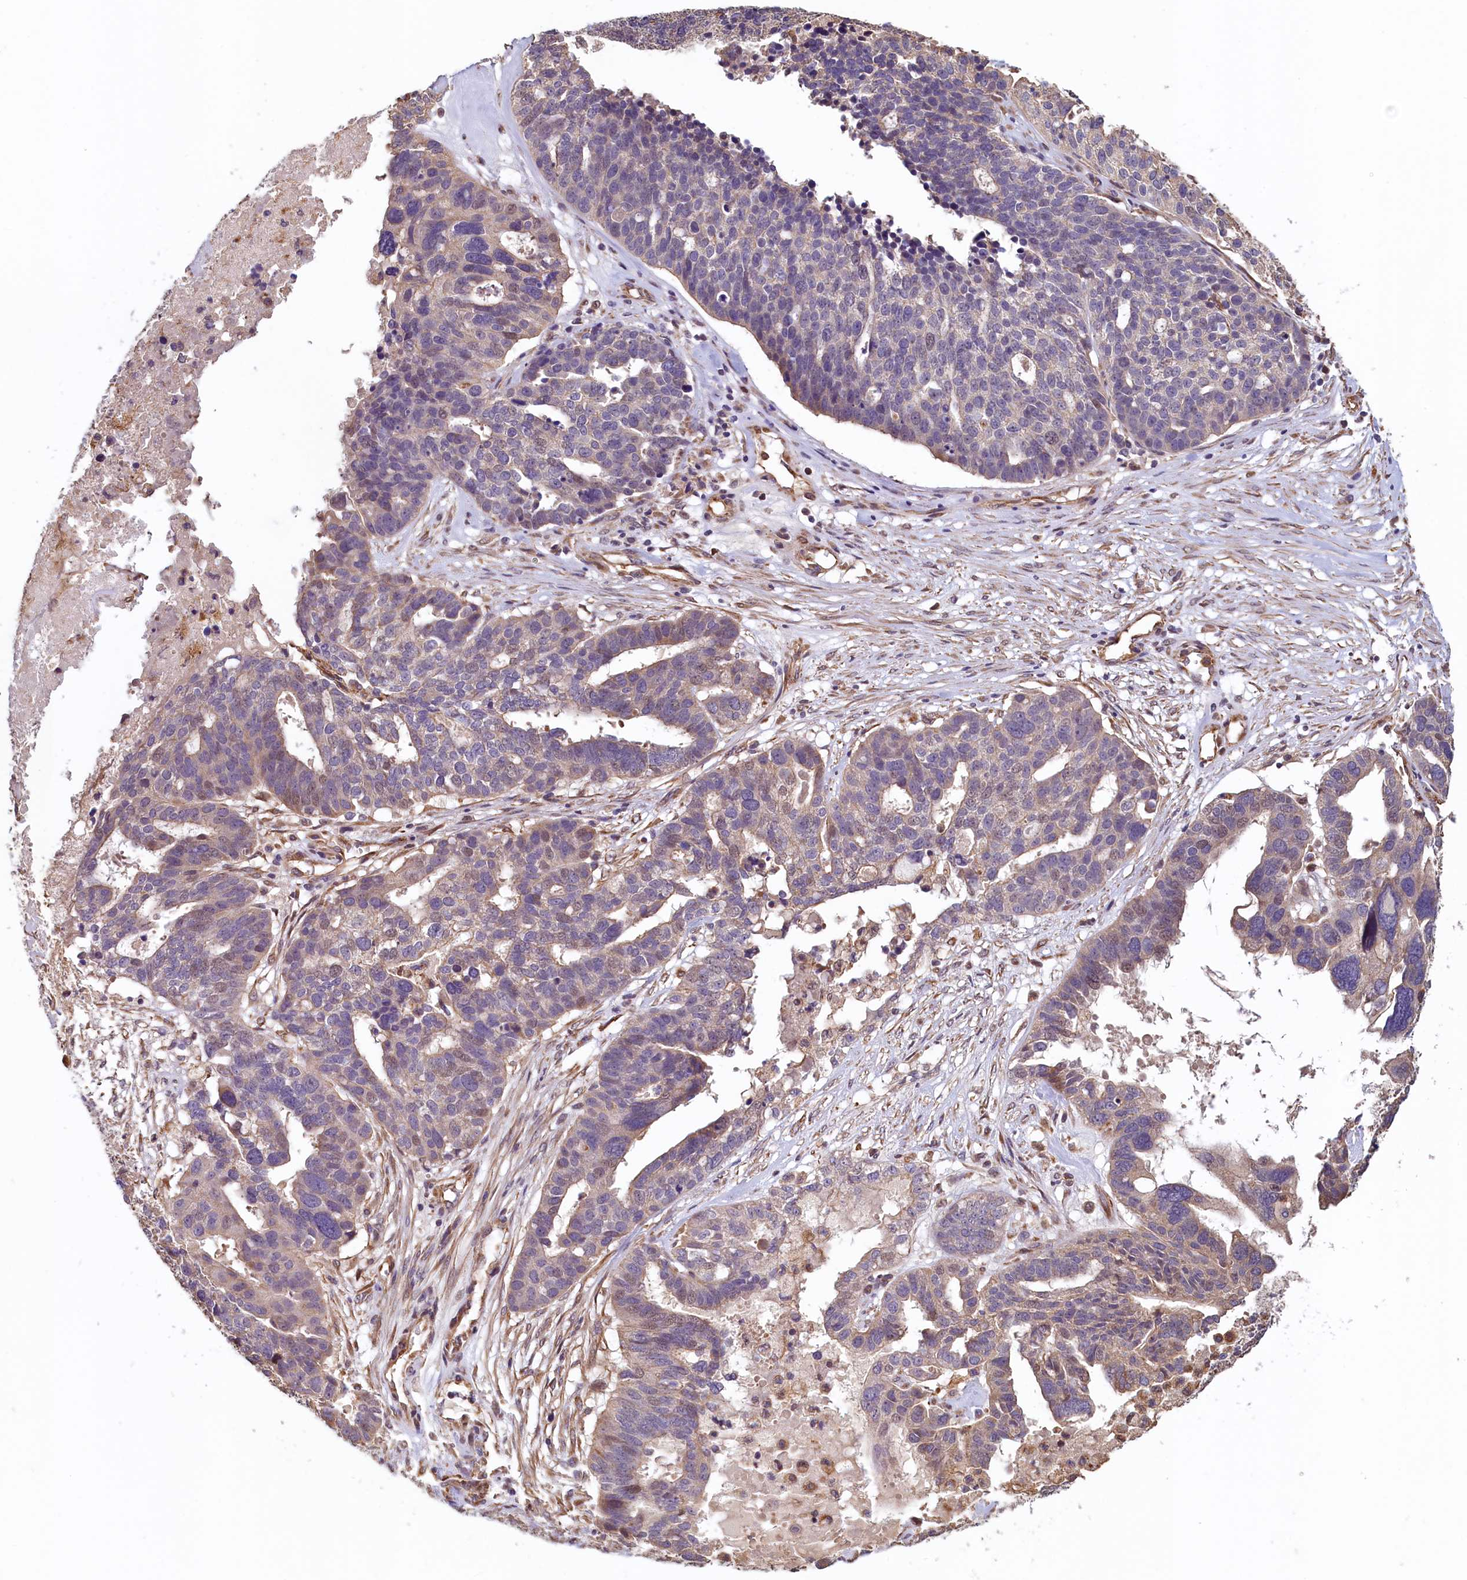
{"staining": {"intensity": "weak", "quantity": "<25%", "location": "nuclear"}, "tissue": "ovarian cancer", "cell_type": "Tumor cells", "image_type": "cancer", "snomed": [{"axis": "morphology", "description": "Cystadenocarcinoma, serous, NOS"}, {"axis": "topography", "description": "Ovary"}], "caption": "Human ovarian serous cystadenocarcinoma stained for a protein using IHC shows no positivity in tumor cells.", "gene": "ACSBG1", "patient": {"sex": "female", "age": 59}}